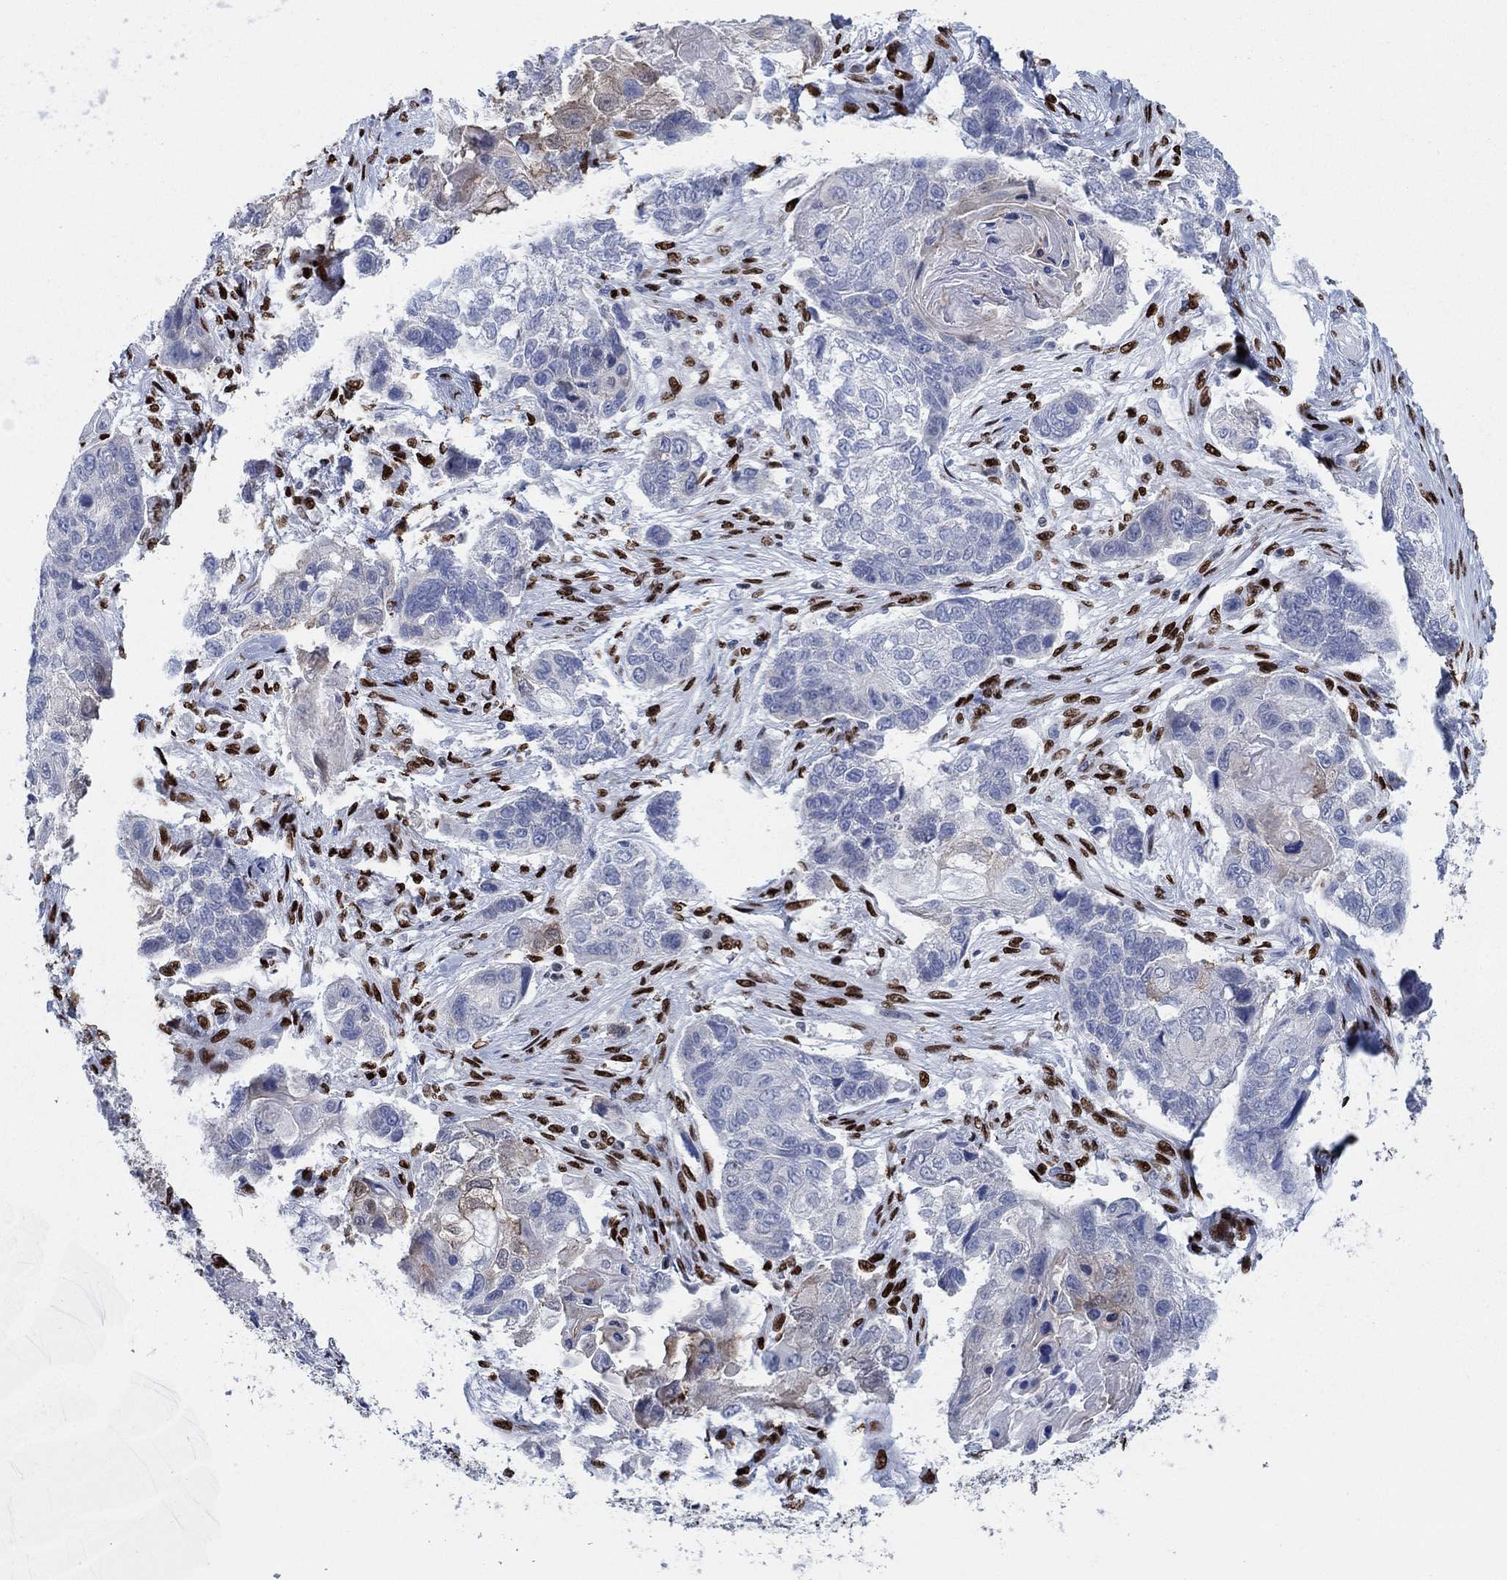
{"staining": {"intensity": "weak", "quantity": "<25%", "location": "cytoplasmic/membranous"}, "tissue": "lung cancer", "cell_type": "Tumor cells", "image_type": "cancer", "snomed": [{"axis": "morphology", "description": "Normal tissue, NOS"}, {"axis": "morphology", "description": "Squamous cell carcinoma, NOS"}, {"axis": "topography", "description": "Bronchus"}, {"axis": "topography", "description": "Lung"}], "caption": "Immunohistochemical staining of lung squamous cell carcinoma exhibits no significant positivity in tumor cells. (Immunohistochemistry, brightfield microscopy, high magnification).", "gene": "ZEB1", "patient": {"sex": "male", "age": 69}}